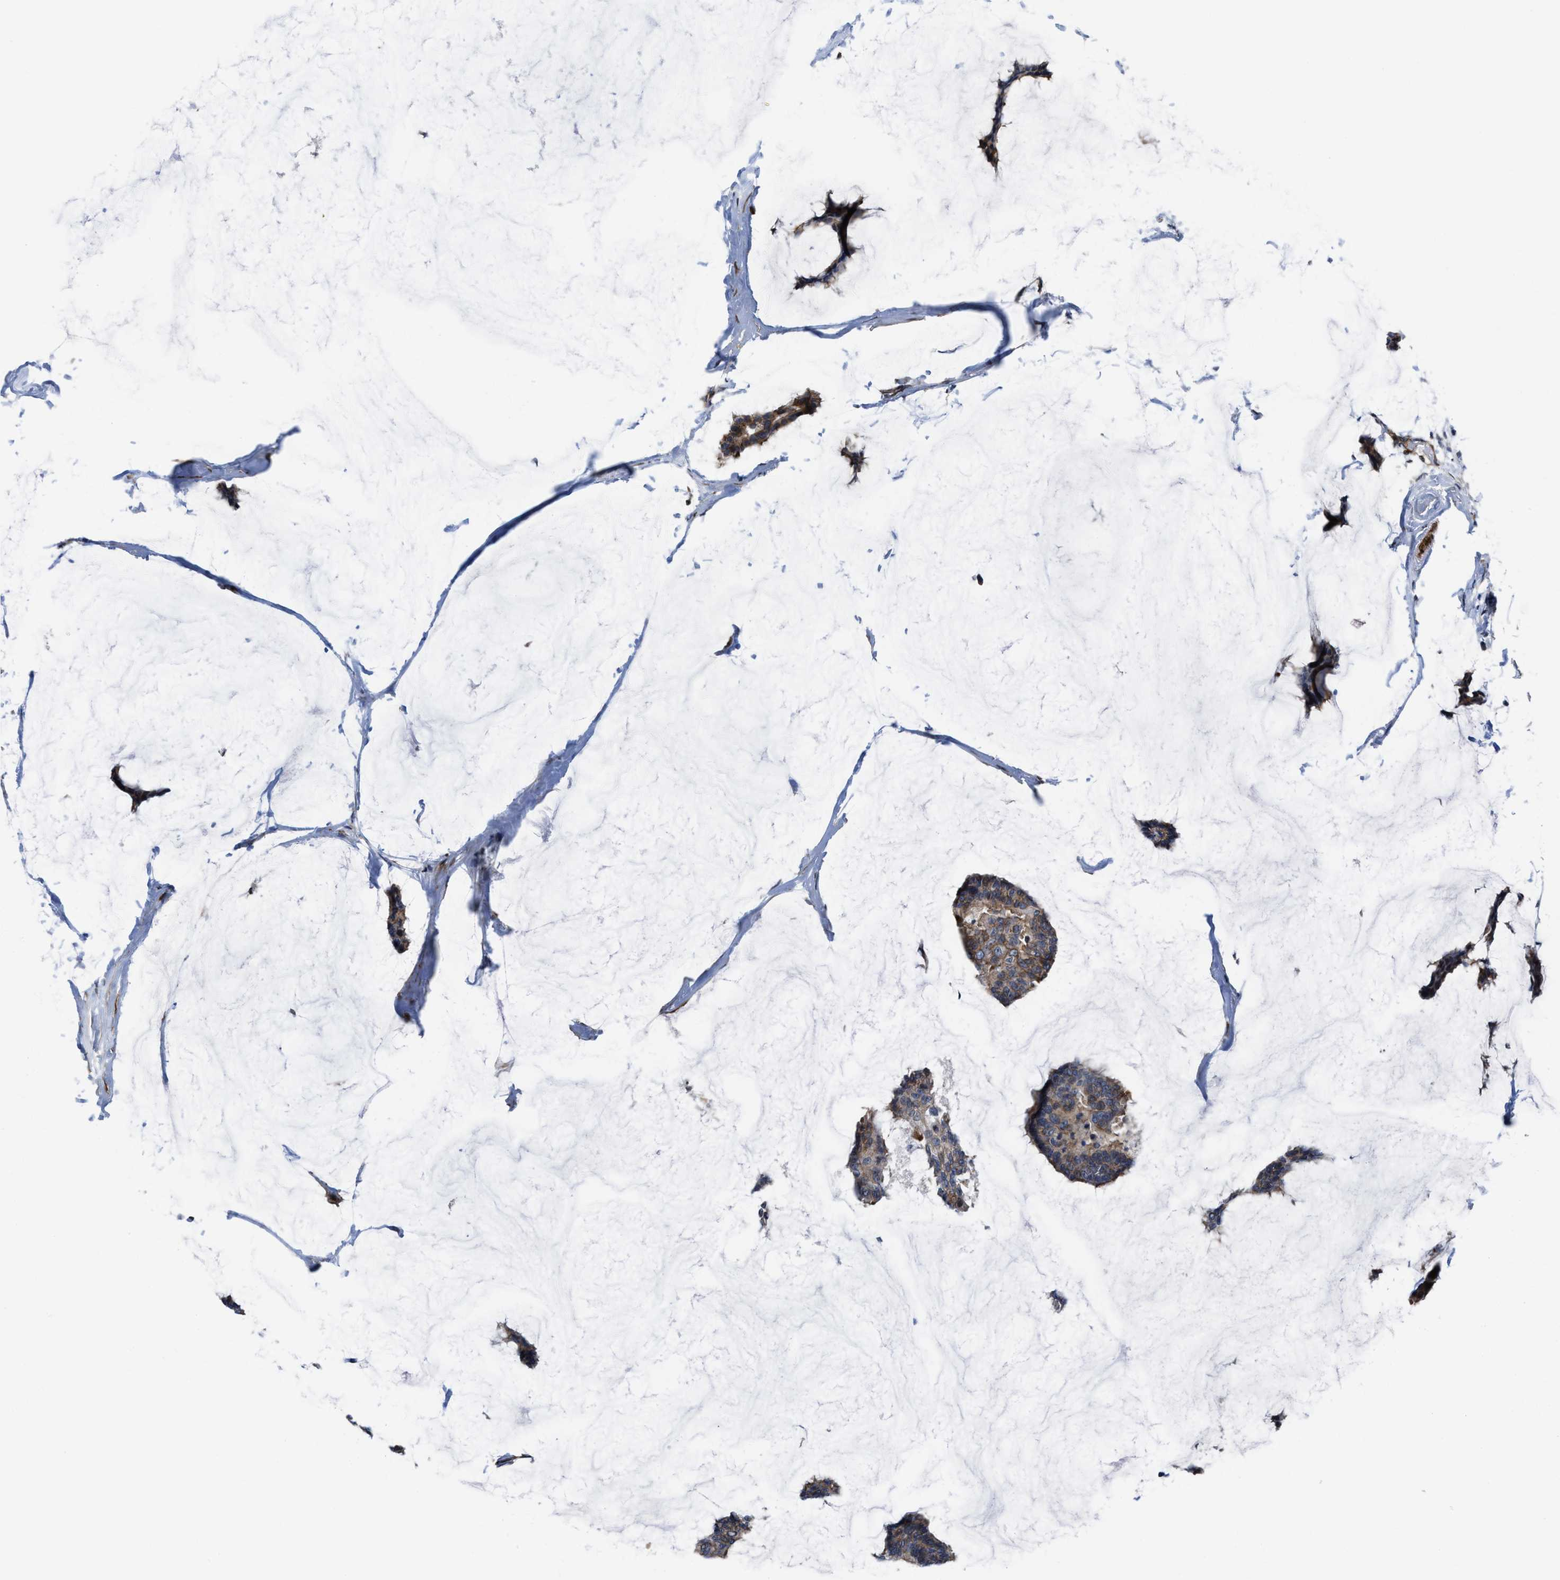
{"staining": {"intensity": "weak", "quantity": ">75%", "location": "cytoplasmic/membranous"}, "tissue": "breast cancer", "cell_type": "Tumor cells", "image_type": "cancer", "snomed": [{"axis": "morphology", "description": "Duct carcinoma"}, {"axis": "topography", "description": "Breast"}], "caption": "Protein expression analysis of breast cancer displays weak cytoplasmic/membranous positivity in approximately >75% of tumor cells. The staining was performed using DAB (3,3'-diaminobenzidine), with brown indicating positive protein expression. Nuclei are stained blue with hematoxylin.", "gene": "TGFB1I1", "patient": {"sex": "female", "age": 93}}